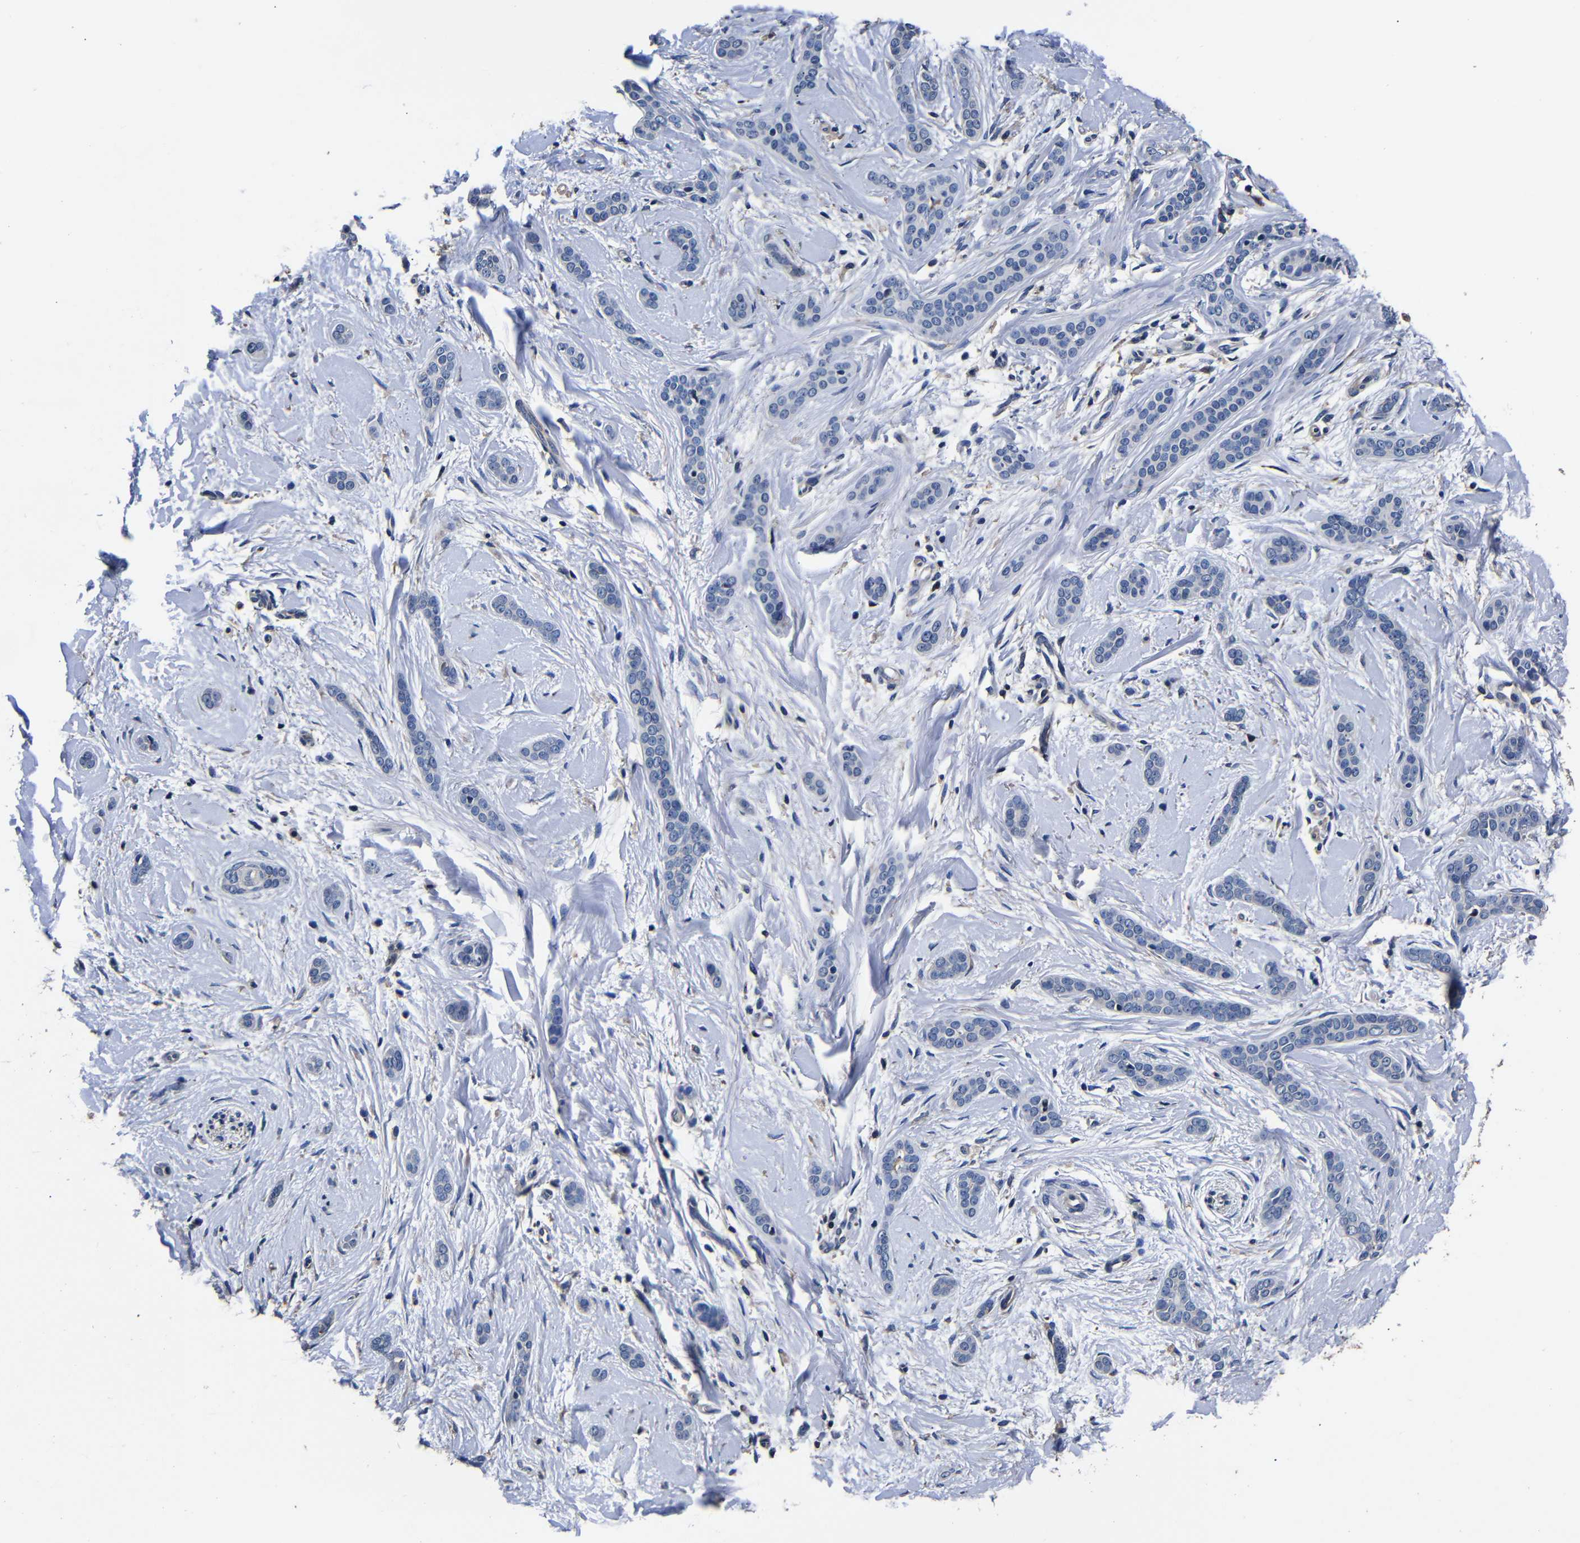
{"staining": {"intensity": "negative", "quantity": "none", "location": "none"}, "tissue": "skin cancer", "cell_type": "Tumor cells", "image_type": "cancer", "snomed": [{"axis": "morphology", "description": "Basal cell carcinoma"}, {"axis": "morphology", "description": "Adnexal tumor, benign"}, {"axis": "topography", "description": "Skin"}], "caption": "High power microscopy histopathology image of an IHC histopathology image of basal cell carcinoma (skin), revealing no significant expression in tumor cells. (DAB (3,3'-diaminobenzidine) immunohistochemistry with hematoxylin counter stain).", "gene": "SCN9A", "patient": {"sex": "female", "age": 42}}